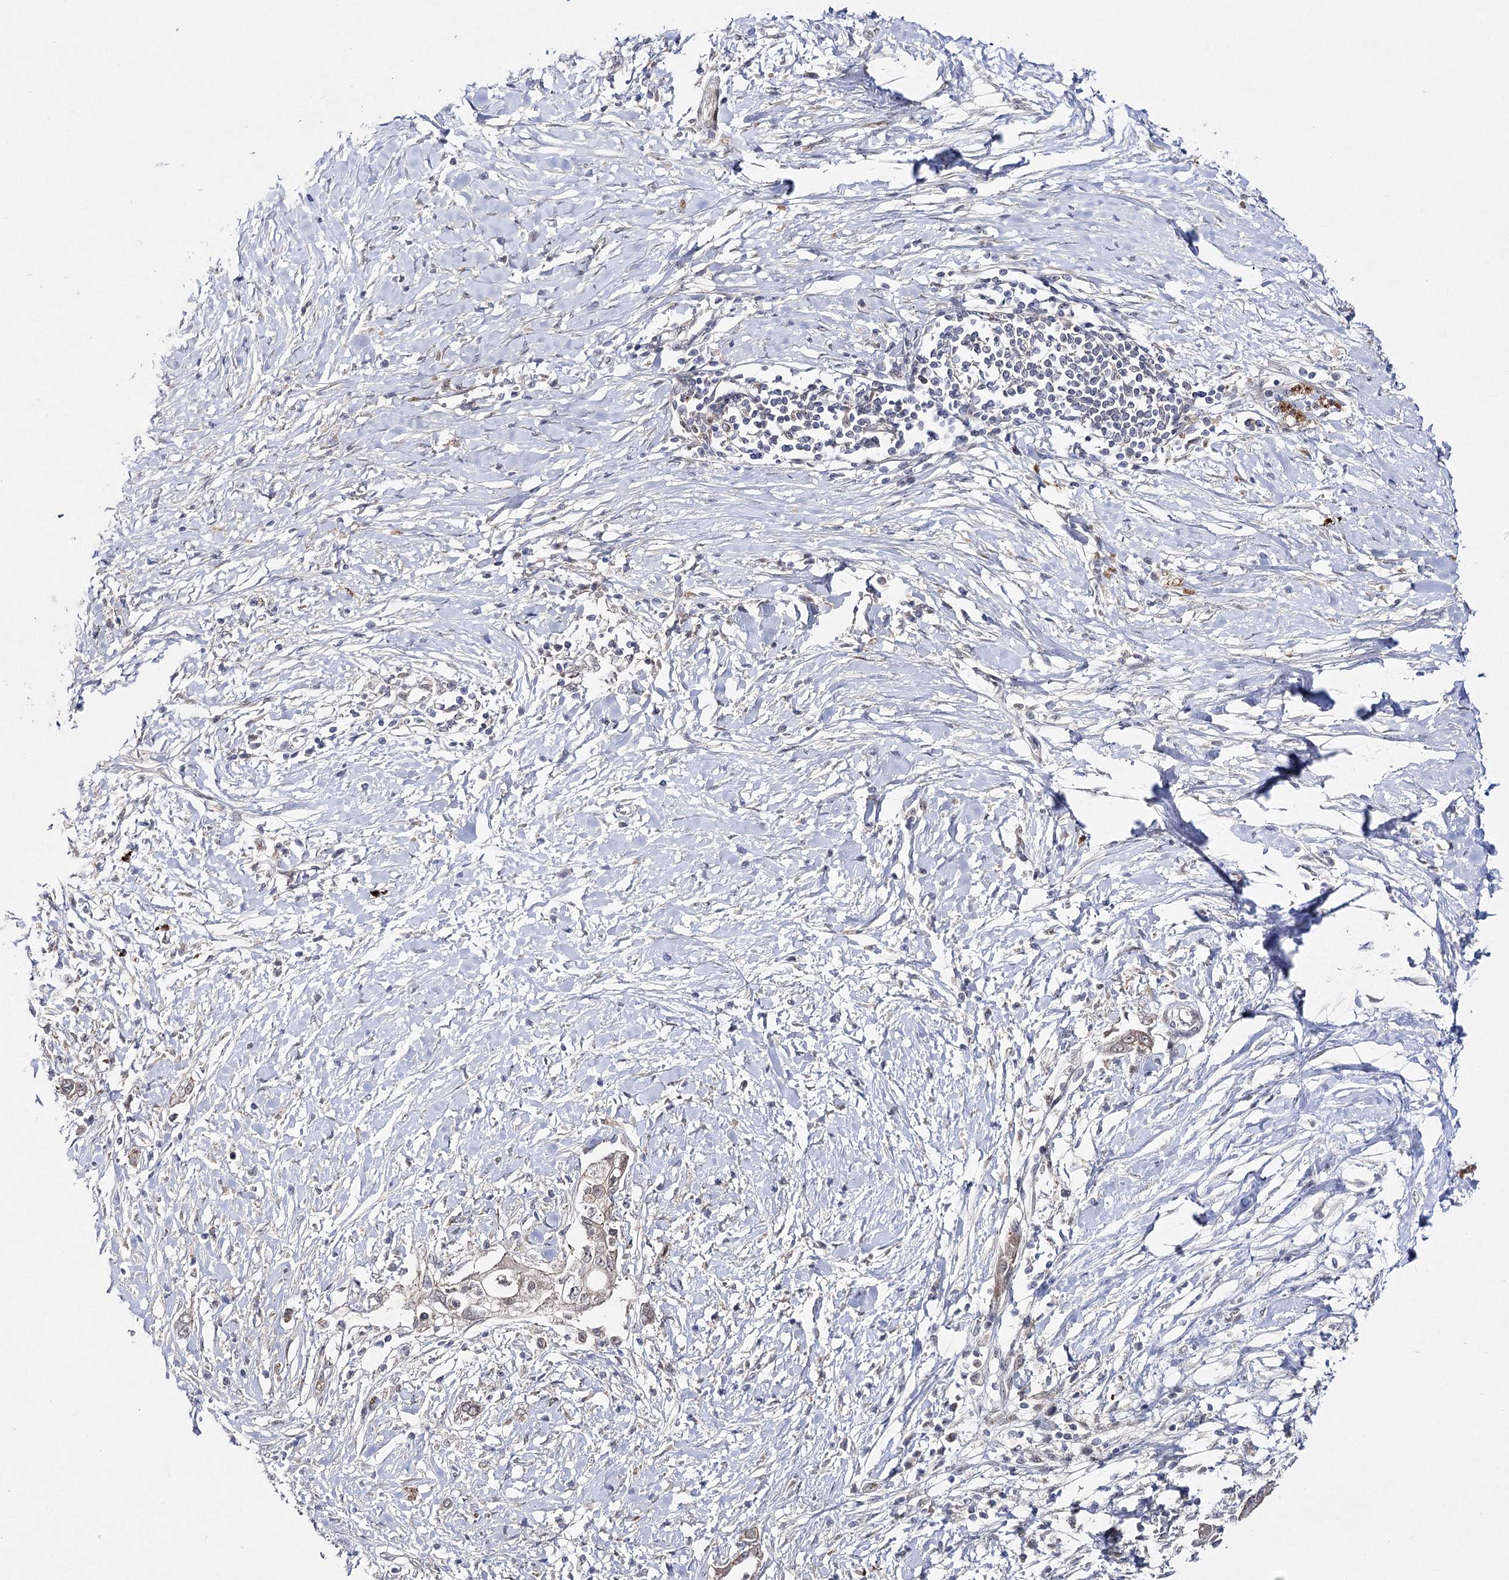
{"staining": {"intensity": "moderate", "quantity": ">75%", "location": "cytoplasmic/membranous"}, "tissue": "pancreatic cancer", "cell_type": "Tumor cells", "image_type": "cancer", "snomed": [{"axis": "morphology", "description": "Normal tissue, NOS"}, {"axis": "morphology", "description": "Adenocarcinoma, NOS"}, {"axis": "topography", "description": "Pancreas"}, {"axis": "topography", "description": "Peripheral nerve tissue"}], "caption": "Immunohistochemistry staining of adenocarcinoma (pancreatic), which demonstrates medium levels of moderate cytoplasmic/membranous expression in about >75% of tumor cells indicating moderate cytoplasmic/membranous protein expression. The staining was performed using DAB (brown) for protein detection and nuclei were counterstained in hematoxylin (blue).", "gene": "ARHGAP32", "patient": {"sex": "male", "age": 59}}